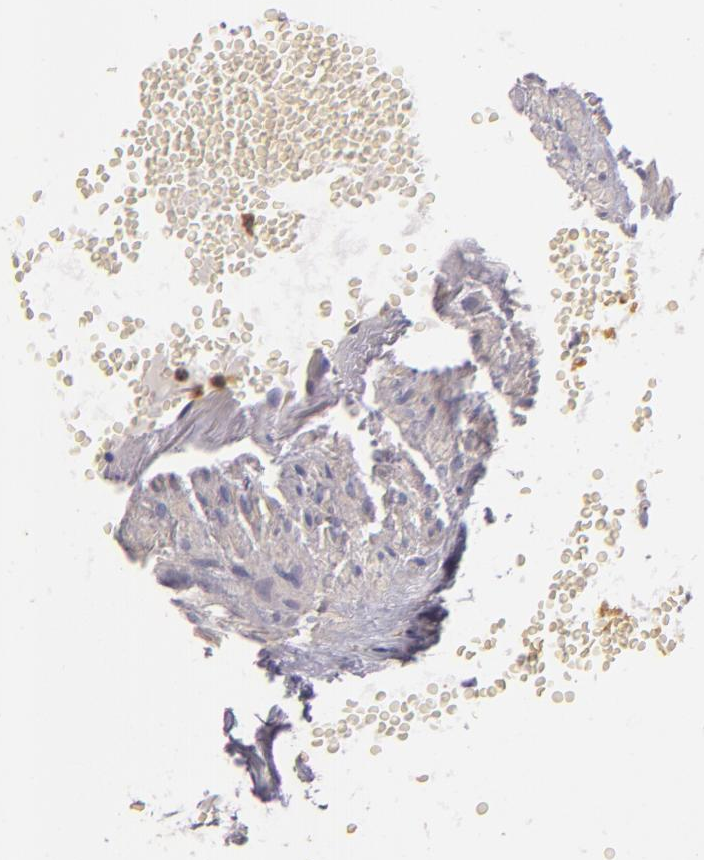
{"staining": {"intensity": "weak", "quantity": "<25%", "location": "cytoplasmic/membranous"}, "tissue": "seminal vesicle", "cell_type": "Glandular cells", "image_type": "normal", "snomed": [{"axis": "morphology", "description": "Normal tissue, NOS"}, {"axis": "topography", "description": "Prostate"}, {"axis": "topography", "description": "Seminal veicle"}], "caption": "This is an immunohistochemistry image of normal human seminal vesicle. There is no positivity in glandular cells.", "gene": "TLR8", "patient": {"sex": "male", "age": 63}}